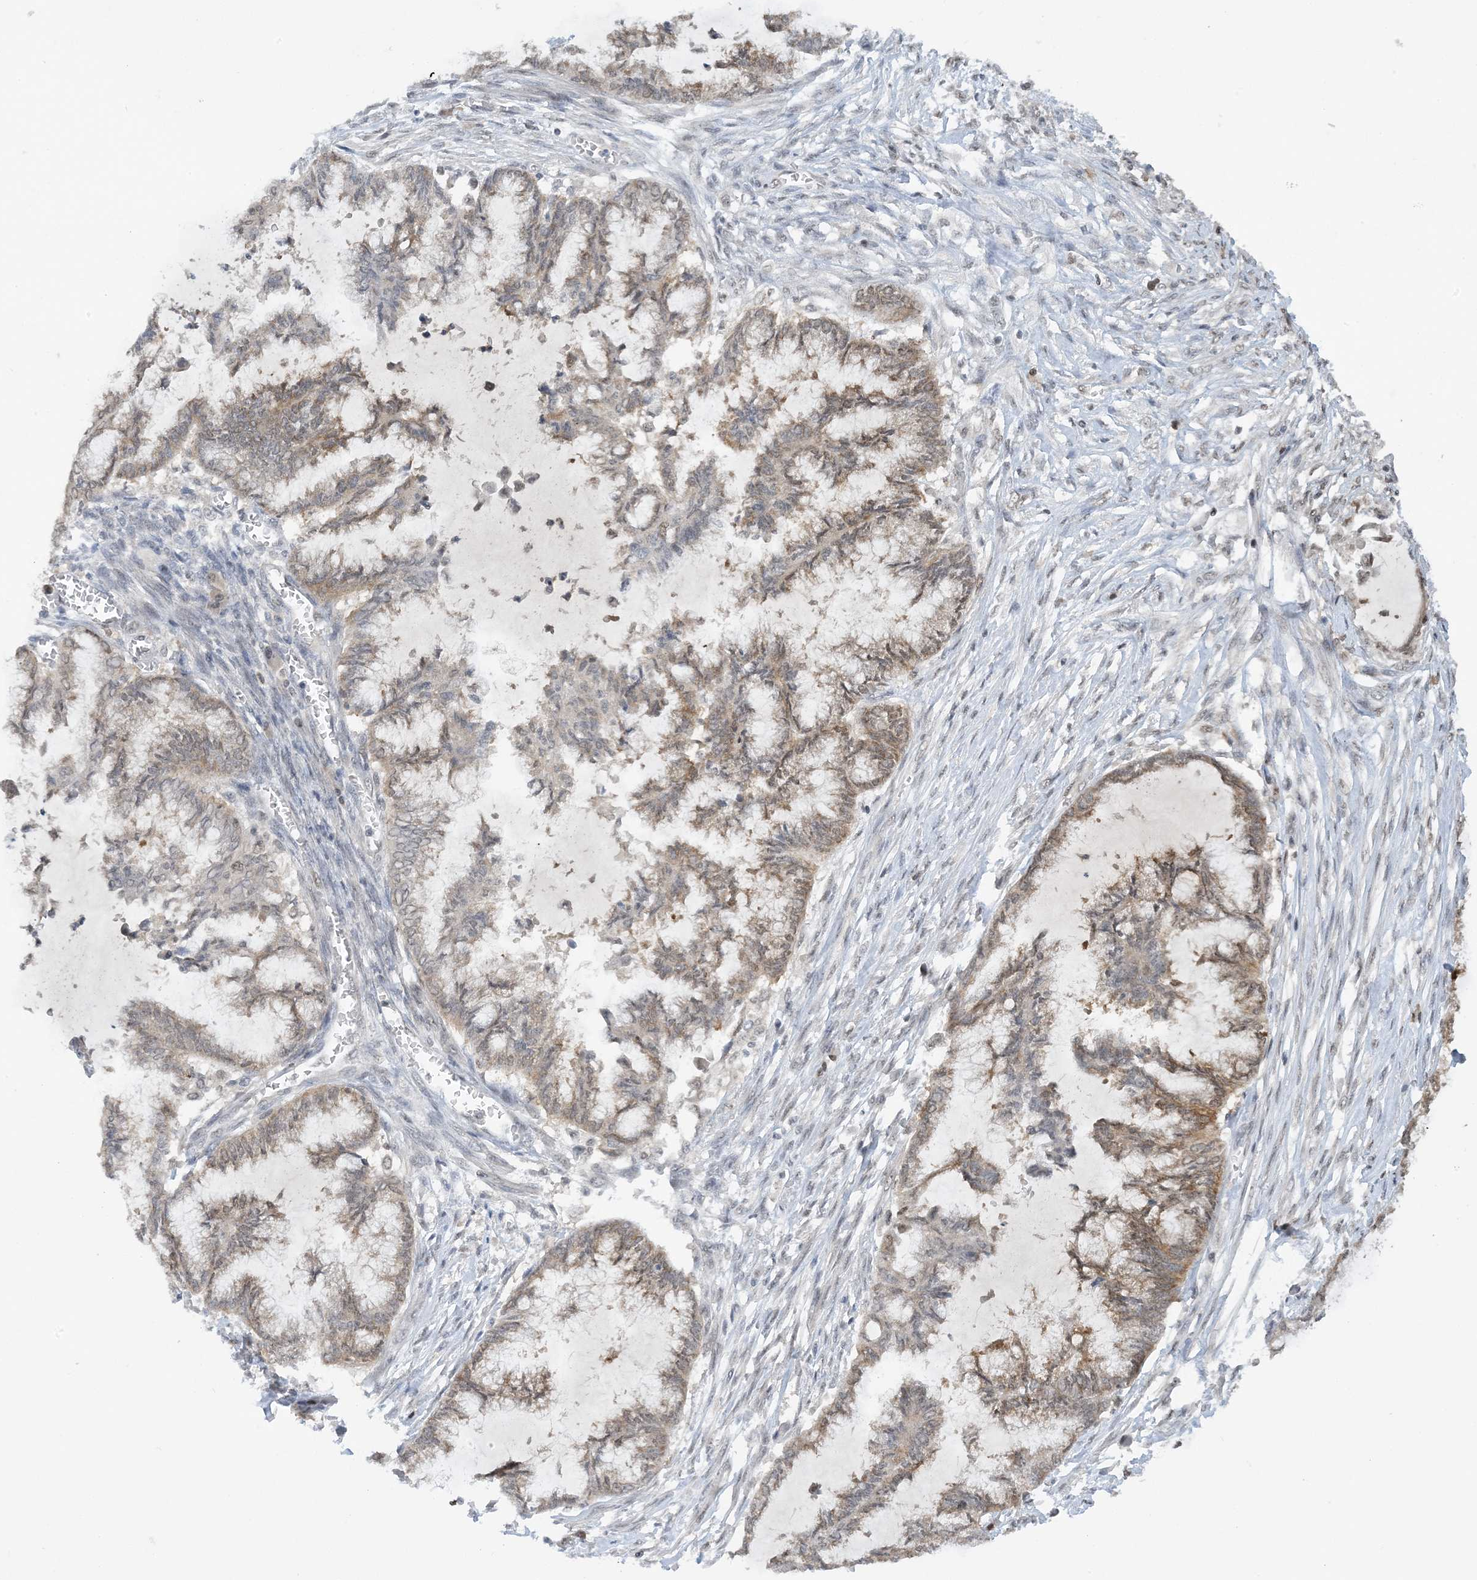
{"staining": {"intensity": "moderate", "quantity": "25%-75%", "location": "cytoplasmic/membranous"}, "tissue": "endometrial cancer", "cell_type": "Tumor cells", "image_type": "cancer", "snomed": [{"axis": "morphology", "description": "Adenocarcinoma, NOS"}, {"axis": "topography", "description": "Endometrium"}], "caption": "The histopathology image shows immunohistochemical staining of endometrial adenocarcinoma. There is moderate cytoplasmic/membranous positivity is appreciated in approximately 25%-75% of tumor cells. (Brightfield microscopy of DAB IHC at high magnification).", "gene": "ACYP2", "patient": {"sex": "female", "age": 86}}